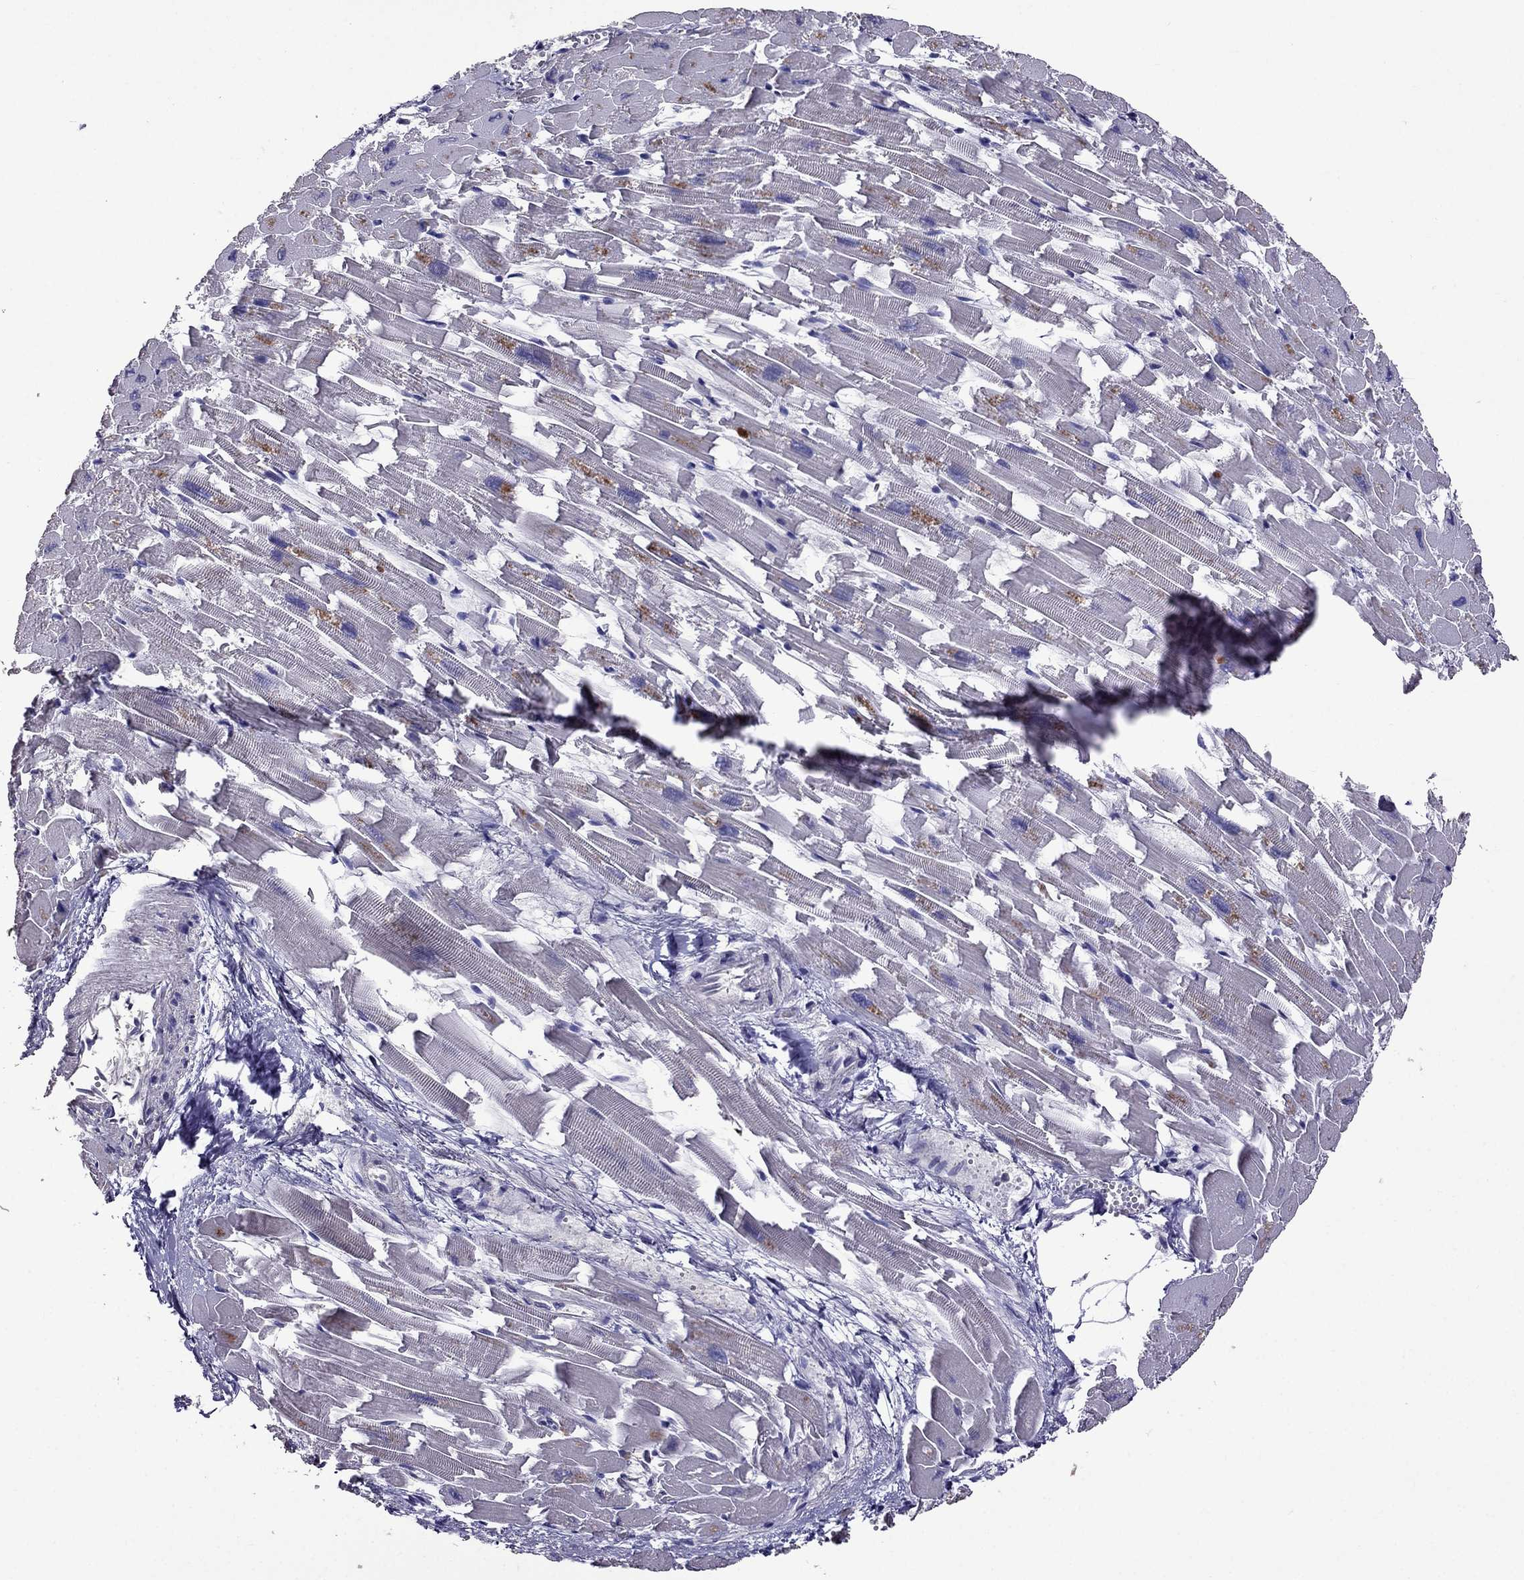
{"staining": {"intensity": "negative", "quantity": "none", "location": "none"}, "tissue": "heart muscle", "cell_type": "Cardiomyocytes", "image_type": "normal", "snomed": [{"axis": "morphology", "description": "Normal tissue, NOS"}, {"axis": "topography", "description": "Heart"}], "caption": "Cardiomyocytes show no significant protein expression in benign heart muscle.", "gene": "NKX3", "patient": {"sex": "female", "age": 64}}